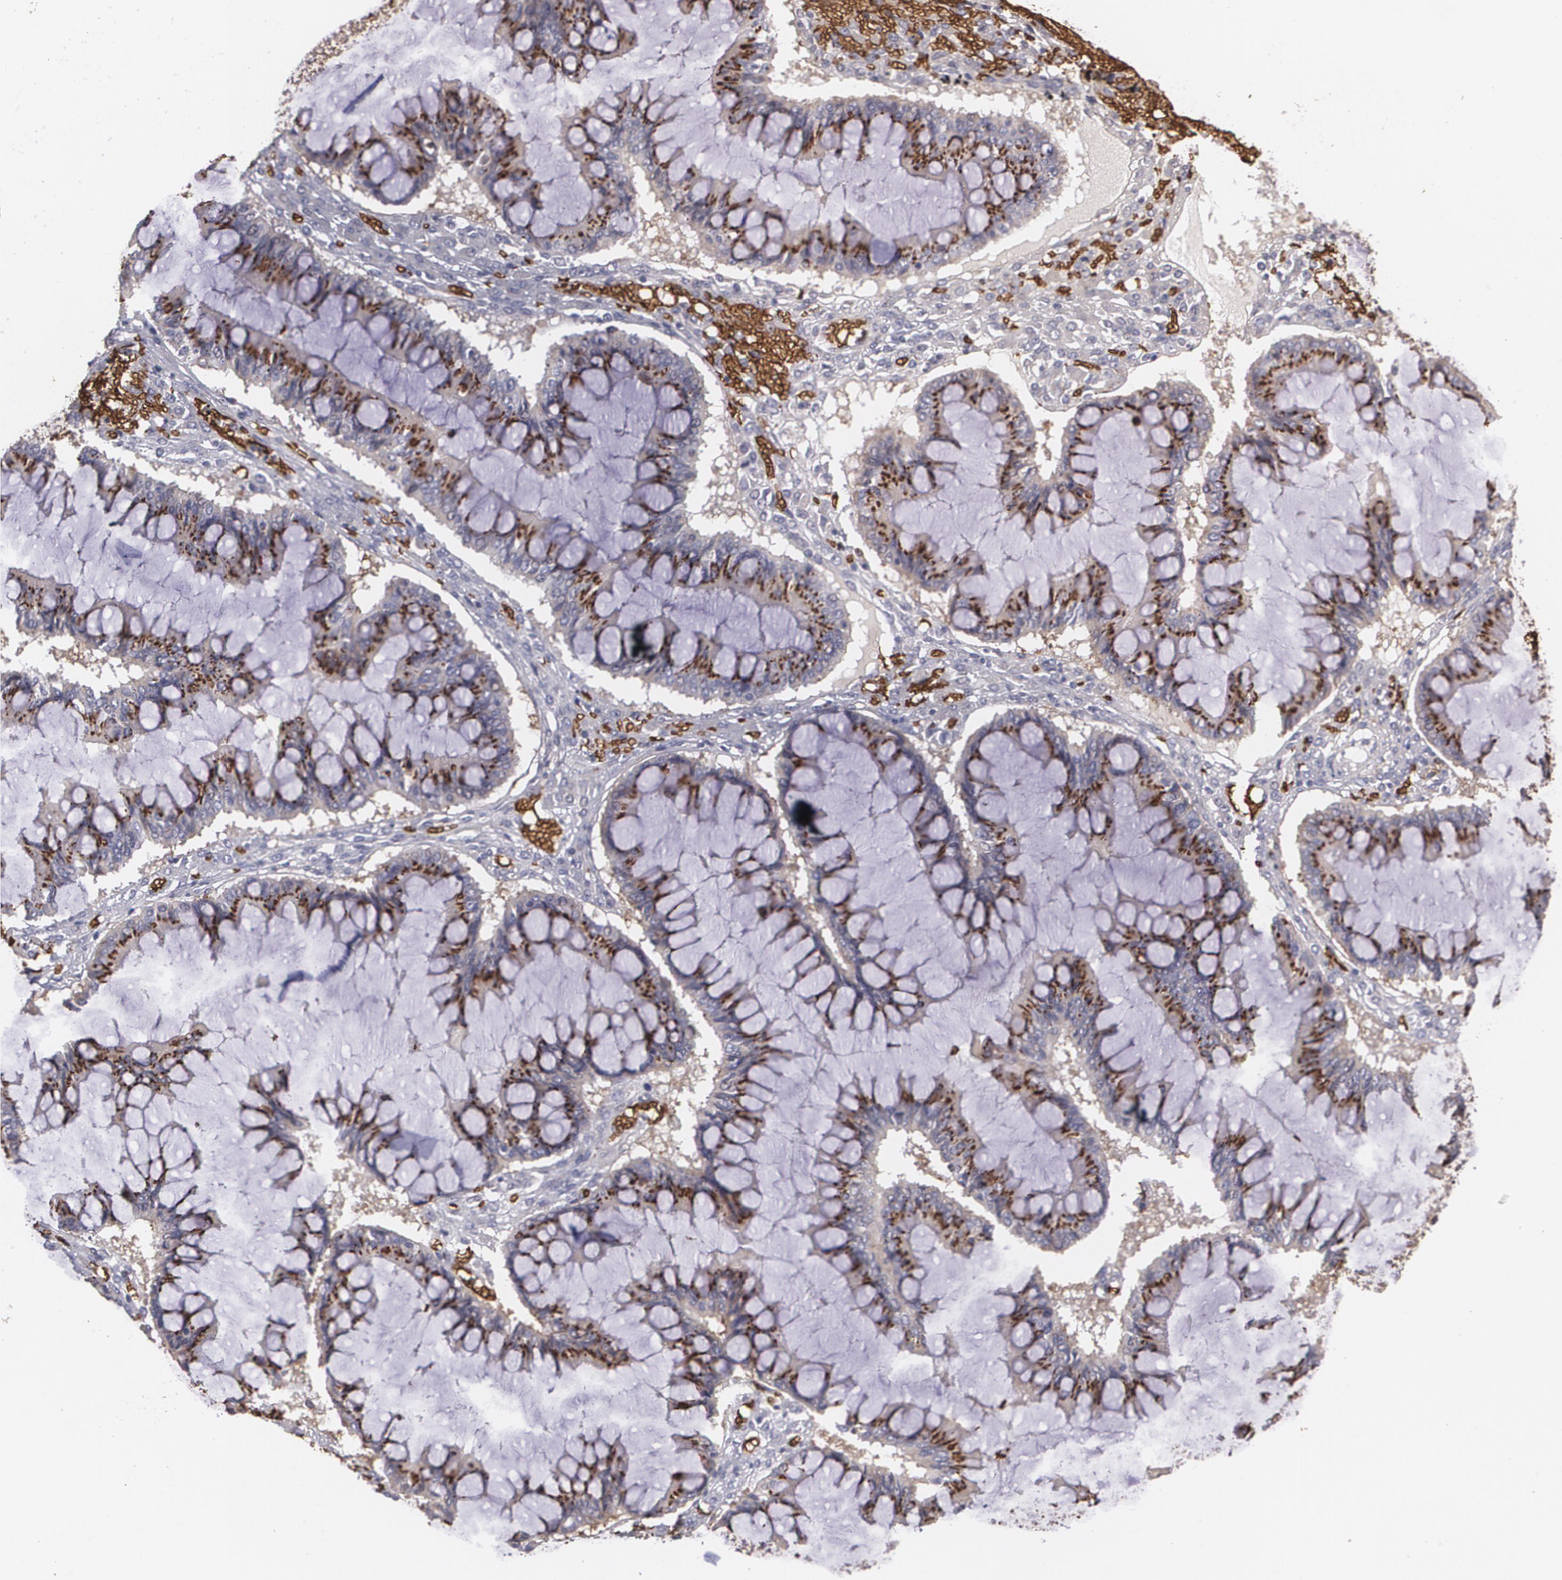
{"staining": {"intensity": "moderate", "quantity": ">75%", "location": "cytoplasmic/membranous"}, "tissue": "ovarian cancer", "cell_type": "Tumor cells", "image_type": "cancer", "snomed": [{"axis": "morphology", "description": "Cystadenocarcinoma, mucinous, NOS"}, {"axis": "topography", "description": "Ovary"}], "caption": "Tumor cells reveal medium levels of moderate cytoplasmic/membranous staining in about >75% of cells in ovarian cancer (mucinous cystadenocarcinoma). The protein is shown in brown color, while the nuclei are stained blue.", "gene": "SLC2A1", "patient": {"sex": "female", "age": 73}}